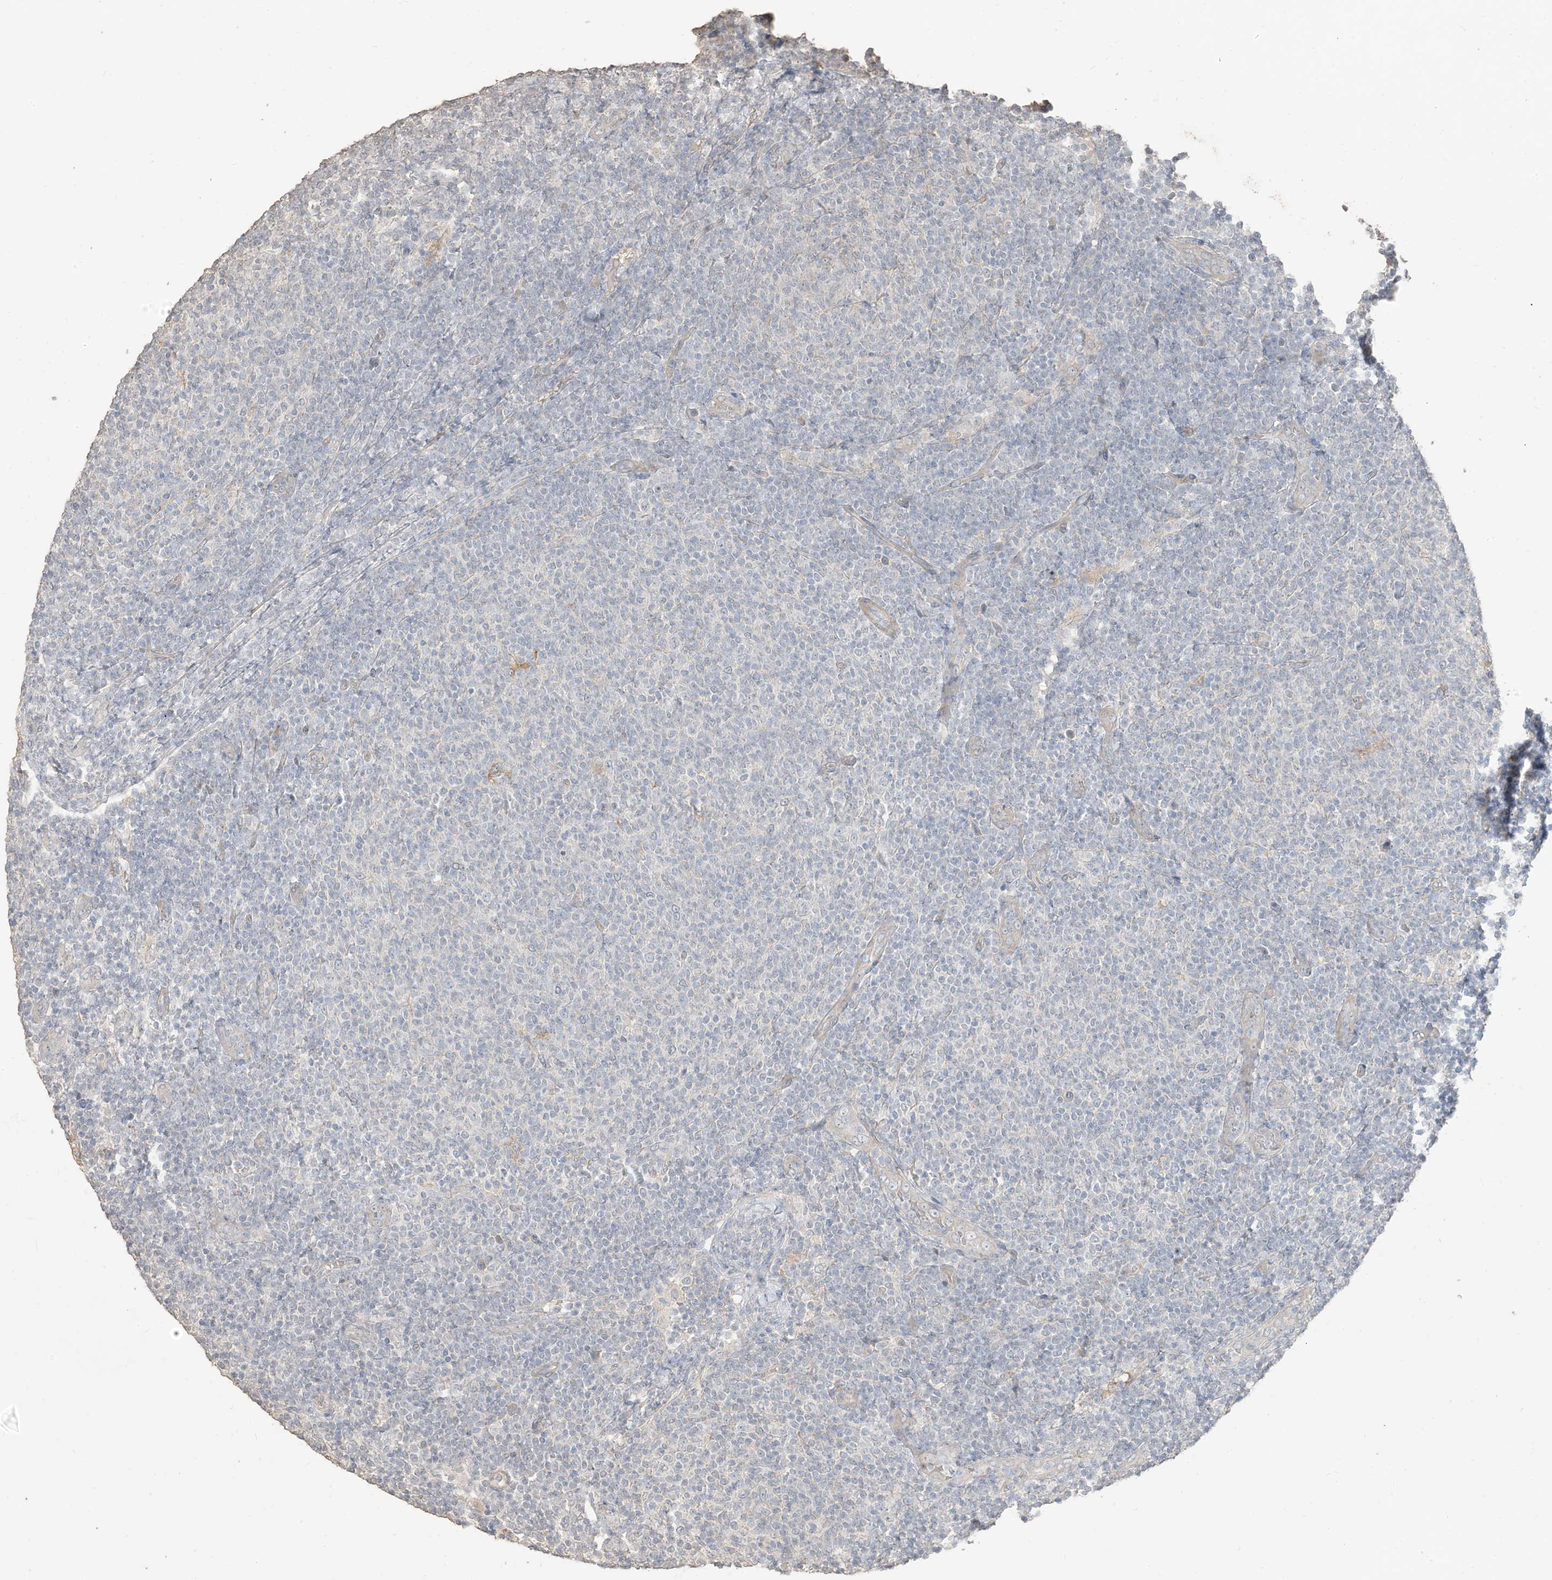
{"staining": {"intensity": "negative", "quantity": "none", "location": "none"}, "tissue": "lymphoma", "cell_type": "Tumor cells", "image_type": "cancer", "snomed": [{"axis": "morphology", "description": "Malignant lymphoma, non-Hodgkin's type, Low grade"}, {"axis": "topography", "description": "Lymph node"}], "caption": "The immunohistochemistry (IHC) image has no significant positivity in tumor cells of malignant lymphoma, non-Hodgkin's type (low-grade) tissue.", "gene": "RNF175", "patient": {"sex": "male", "age": 66}}